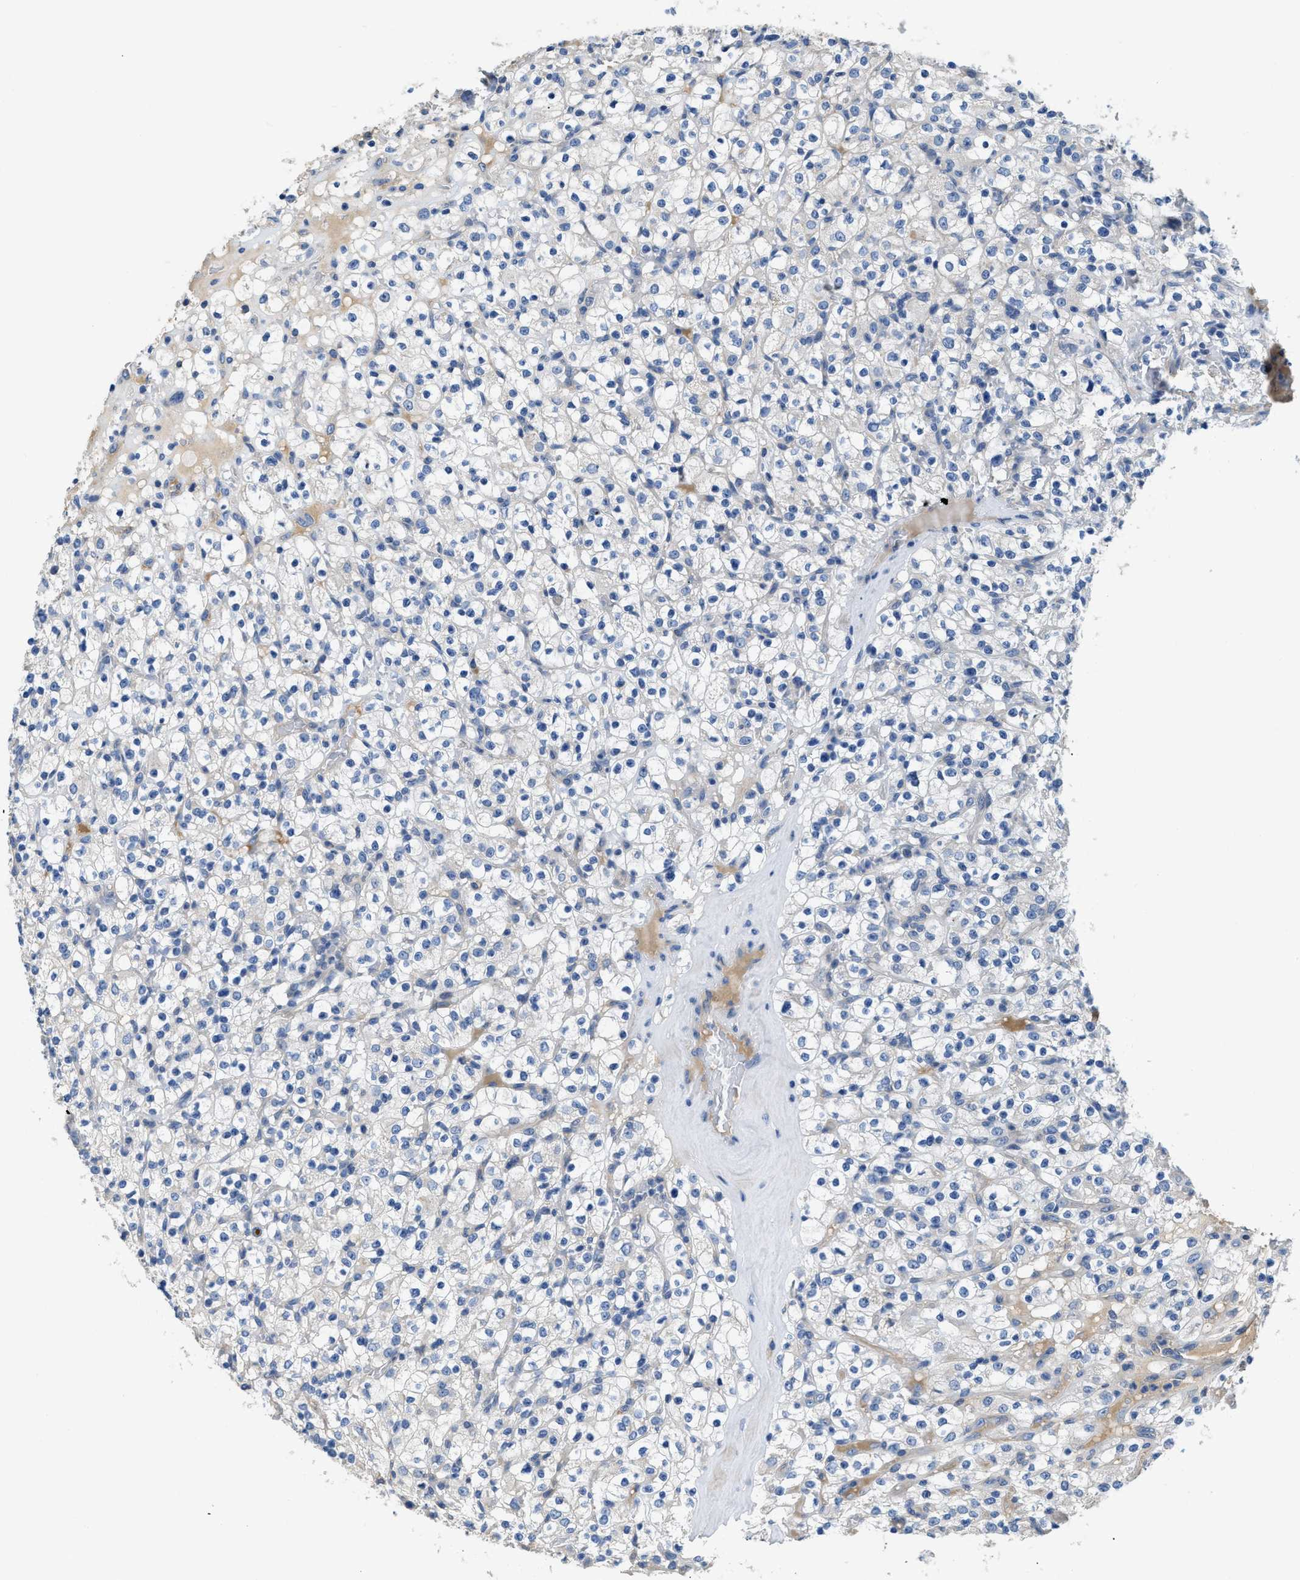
{"staining": {"intensity": "negative", "quantity": "none", "location": "none"}, "tissue": "renal cancer", "cell_type": "Tumor cells", "image_type": "cancer", "snomed": [{"axis": "morphology", "description": "Normal tissue, NOS"}, {"axis": "morphology", "description": "Adenocarcinoma, NOS"}, {"axis": "topography", "description": "Kidney"}], "caption": "Immunohistochemistry image of neoplastic tissue: renal cancer (adenocarcinoma) stained with DAB (3,3'-diaminobenzidine) shows no significant protein staining in tumor cells.", "gene": "C1S", "patient": {"sex": "female", "age": 72}}